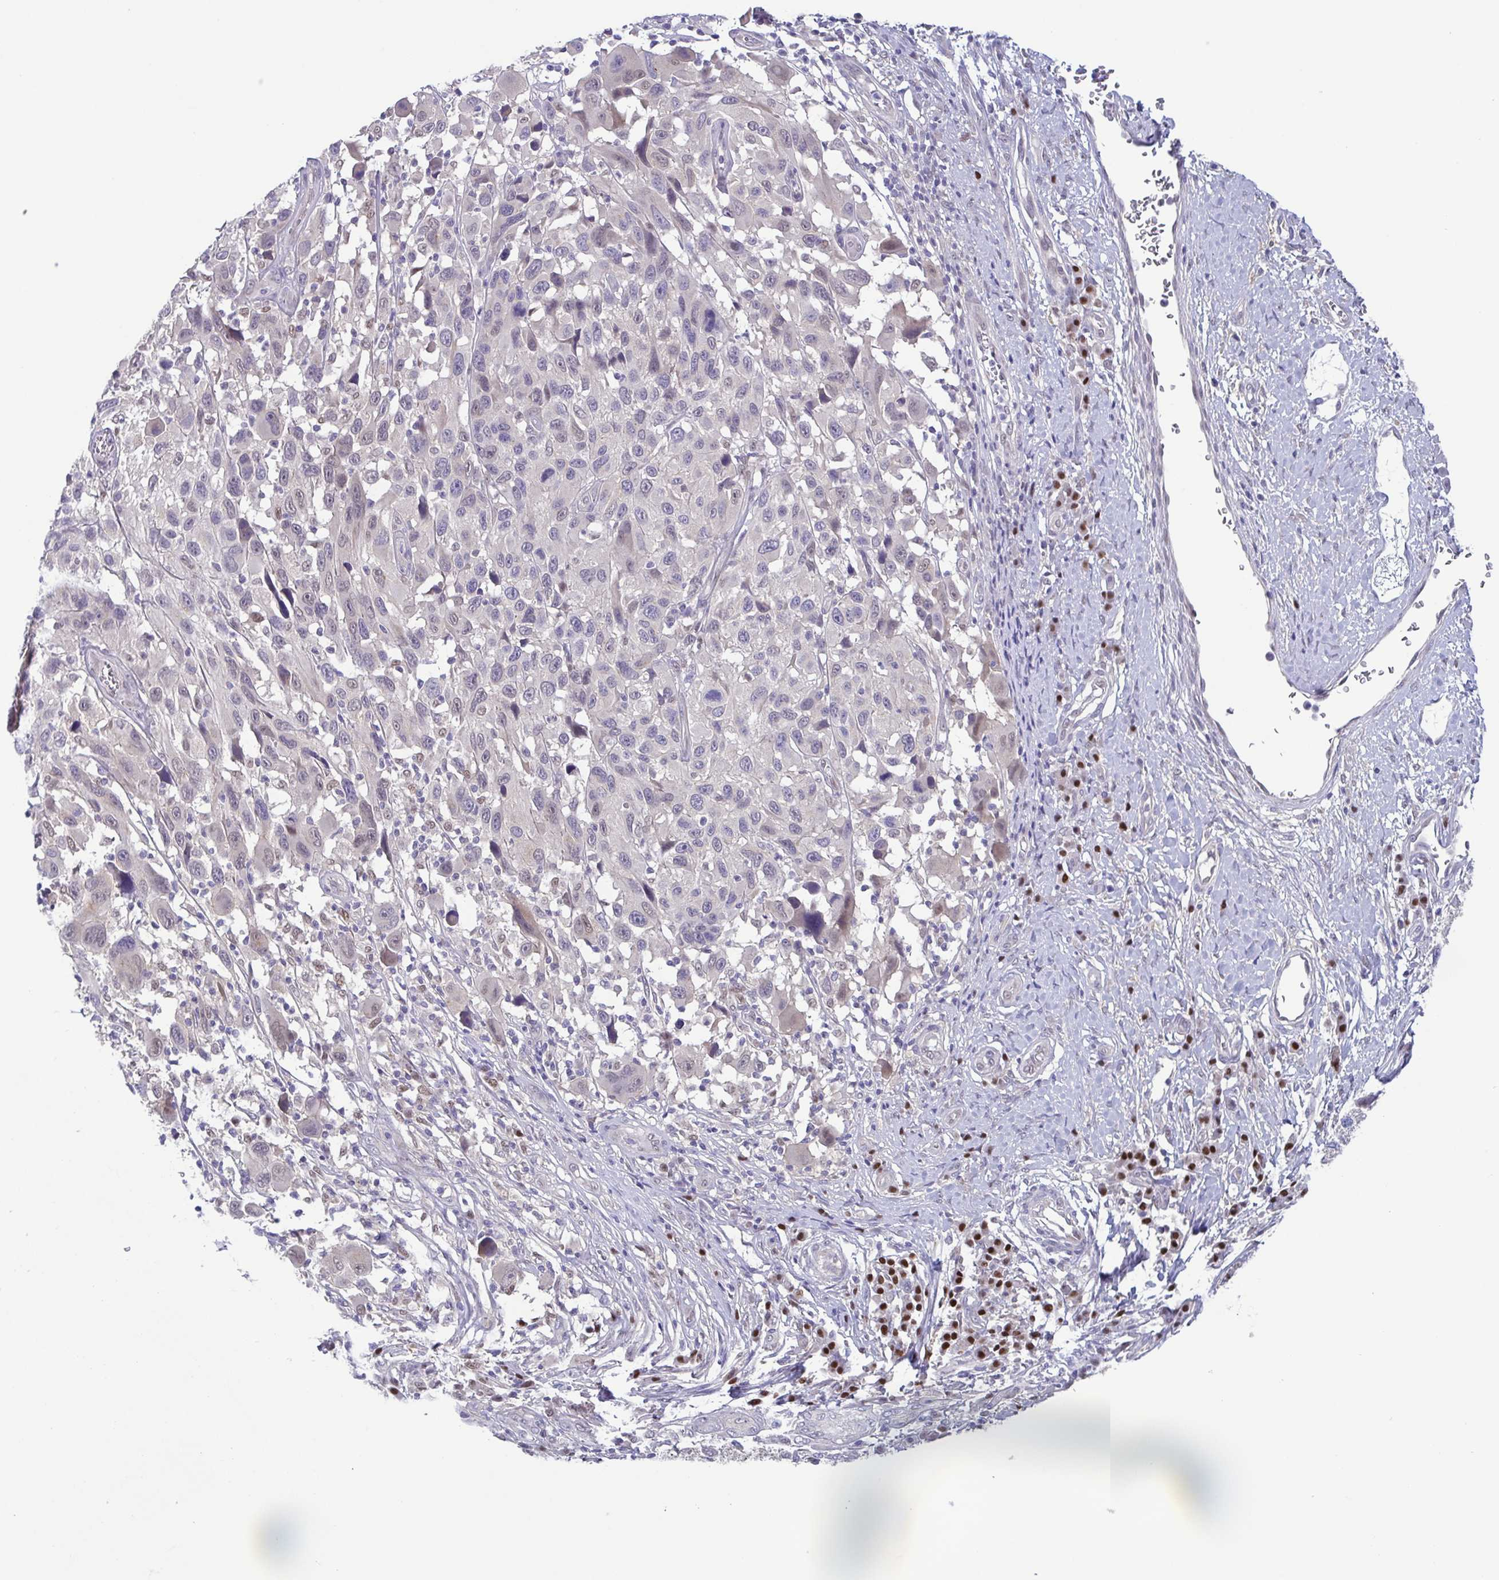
{"staining": {"intensity": "negative", "quantity": "none", "location": "none"}, "tissue": "melanoma", "cell_type": "Tumor cells", "image_type": "cancer", "snomed": [{"axis": "morphology", "description": "Malignant melanoma, NOS"}, {"axis": "topography", "description": "Skin"}], "caption": "IHC histopathology image of melanoma stained for a protein (brown), which reveals no expression in tumor cells. Nuclei are stained in blue.", "gene": "UBE2Q1", "patient": {"sex": "male", "age": 53}}